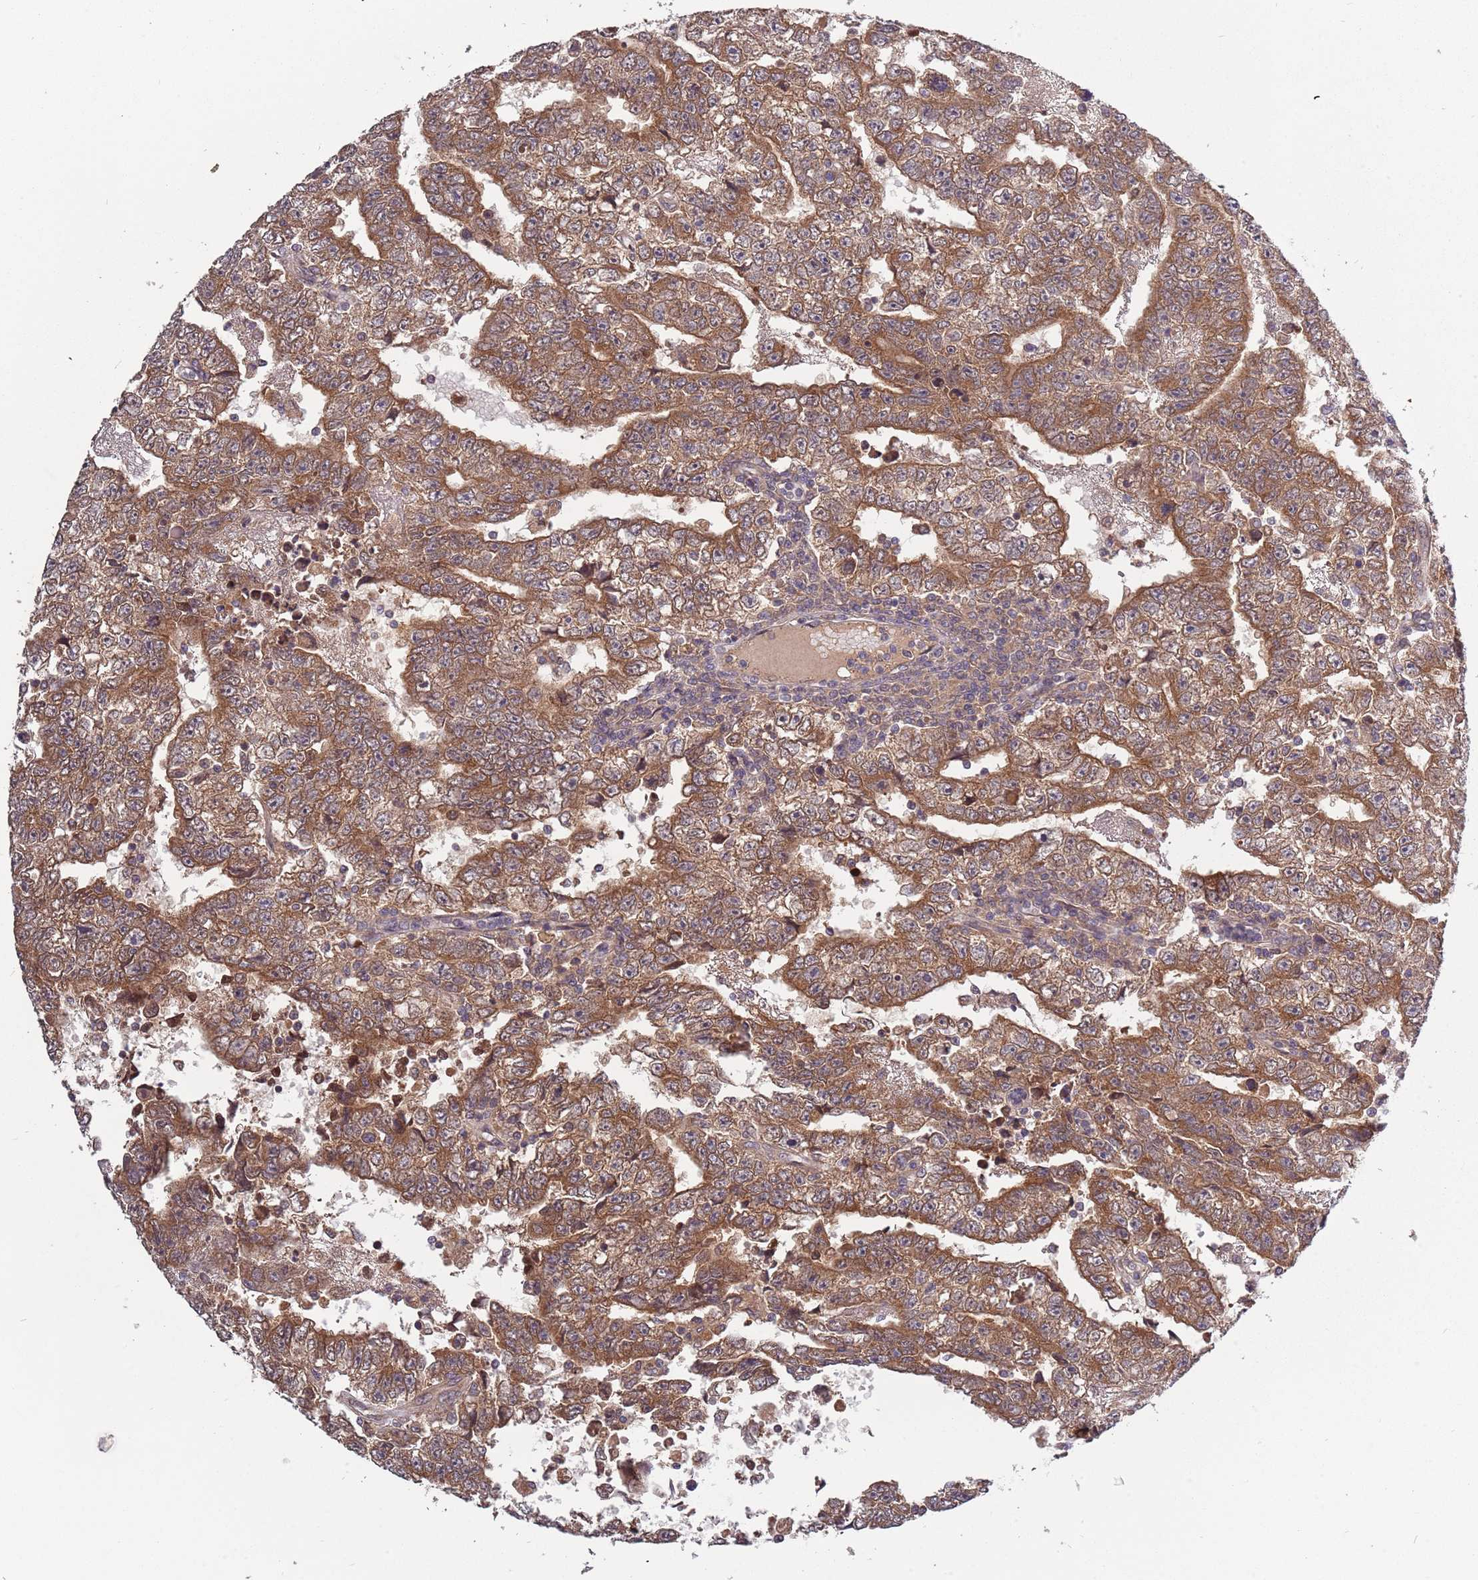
{"staining": {"intensity": "moderate", "quantity": ">75%", "location": "cytoplasmic/membranous"}, "tissue": "testis cancer", "cell_type": "Tumor cells", "image_type": "cancer", "snomed": [{"axis": "morphology", "description": "Carcinoma, Embryonal, NOS"}, {"axis": "topography", "description": "Testis"}], "caption": "Moderate cytoplasmic/membranous staining is present in approximately >75% of tumor cells in testis embryonal carcinoma. Using DAB (3,3'-diaminobenzidine) (brown) and hematoxylin (blue) stains, captured at high magnification using brightfield microscopy.", "gene": "USP32", "patient": {"sex": "male", "age": 25}}